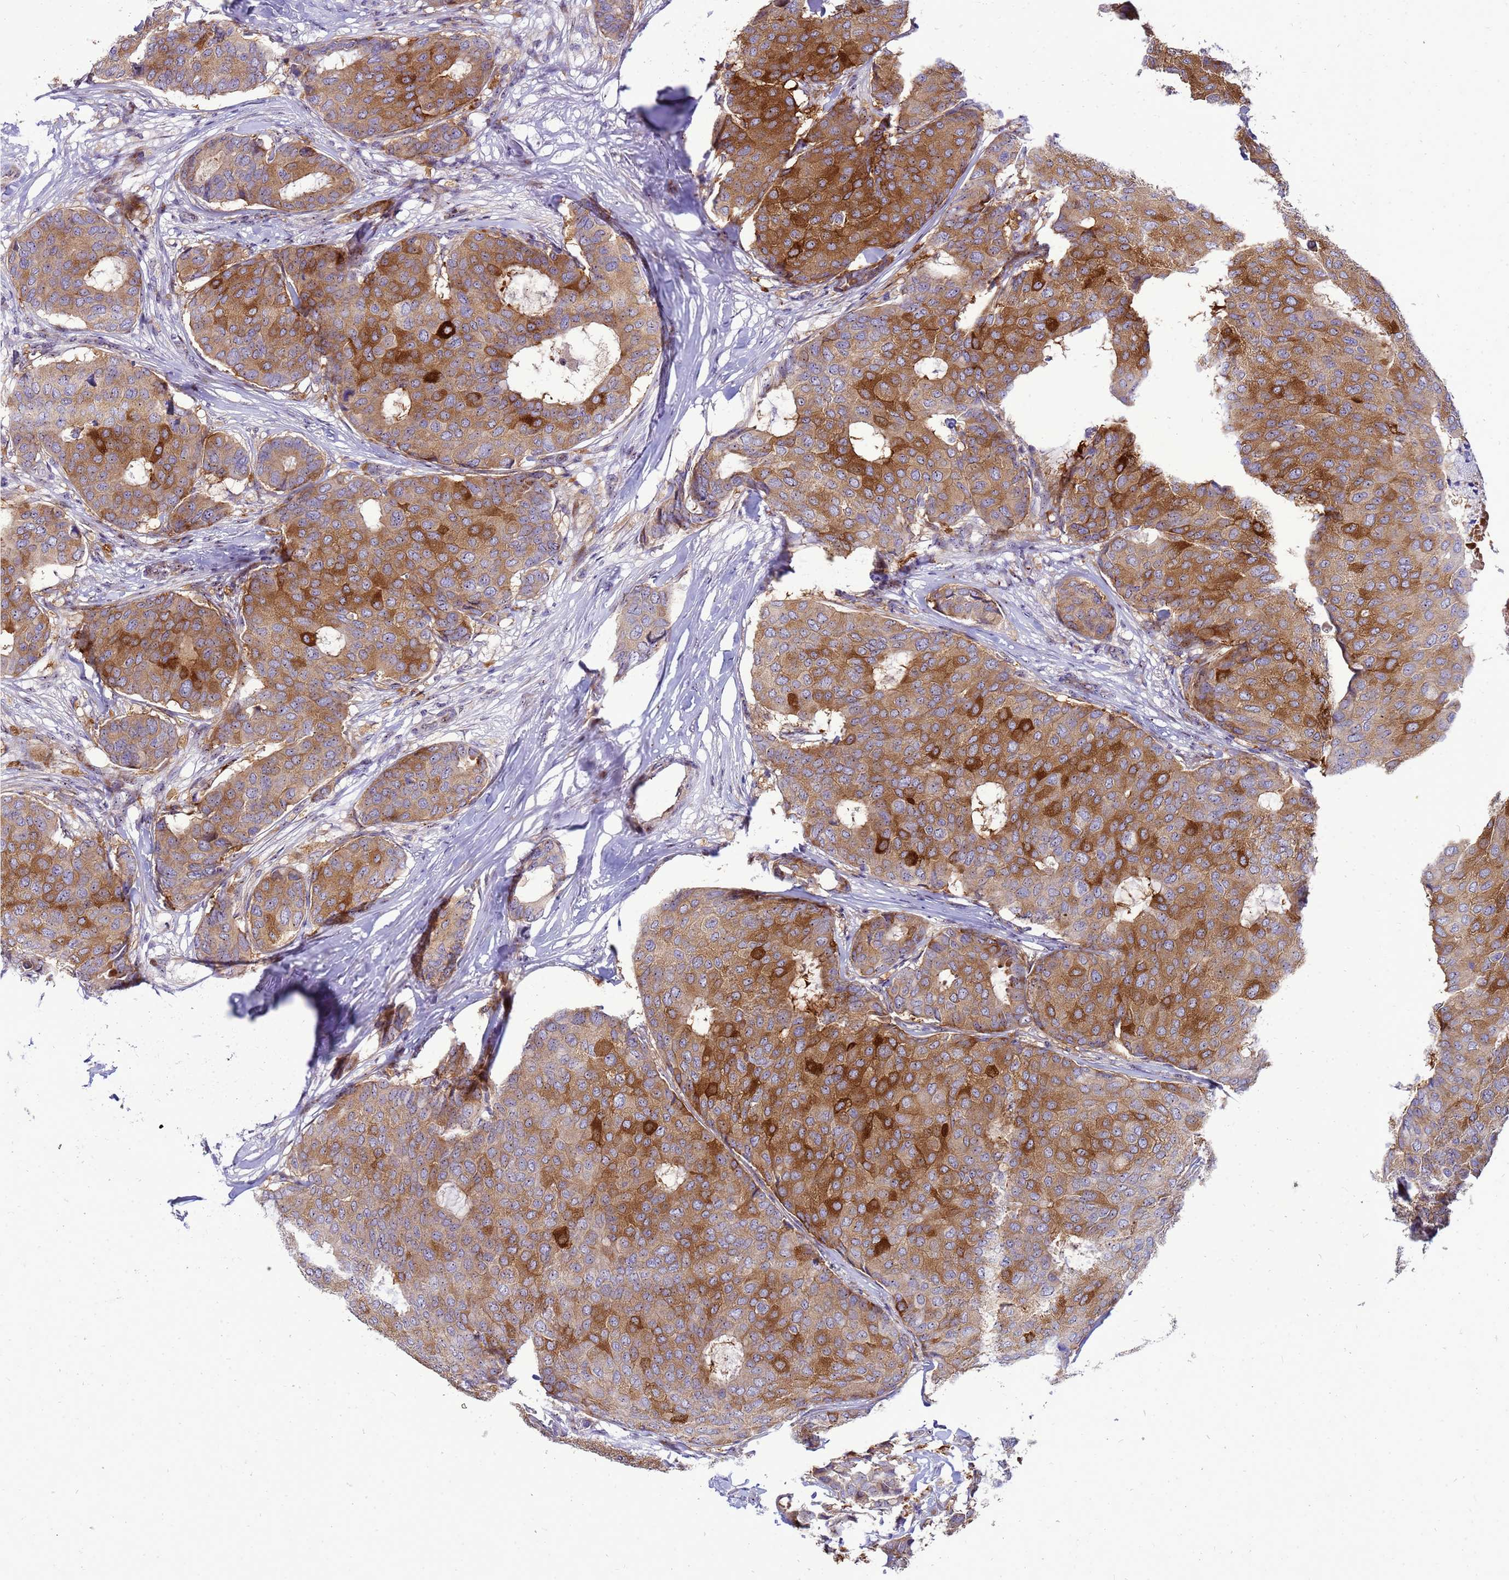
{"staining": {"intensity": "moderate", "quantity": ">75%", "location": "cytoplasmic/membranous"}, "tissue": "breast cancer", "cell_type": "Tumor cells", "image_type": "cancer", "snomed": [{"axis": "morphology", "description": "Duct carcinoma"}, {"axis": "topography", "description": "Breast"}], "caption": "Immunohistochemistry micrograph of neoplastic tissue: intraductal carcinoma (breast) stained using immunohistochemistry exhibits medium levels of moderate protein expression localized specifically in the cytoplasmic/membranous of tumor cells, appearing as a cytoplasmic/membranous brown color.", "gene": "RSPO1", "patient": {"sex": "female", "age": 75}}